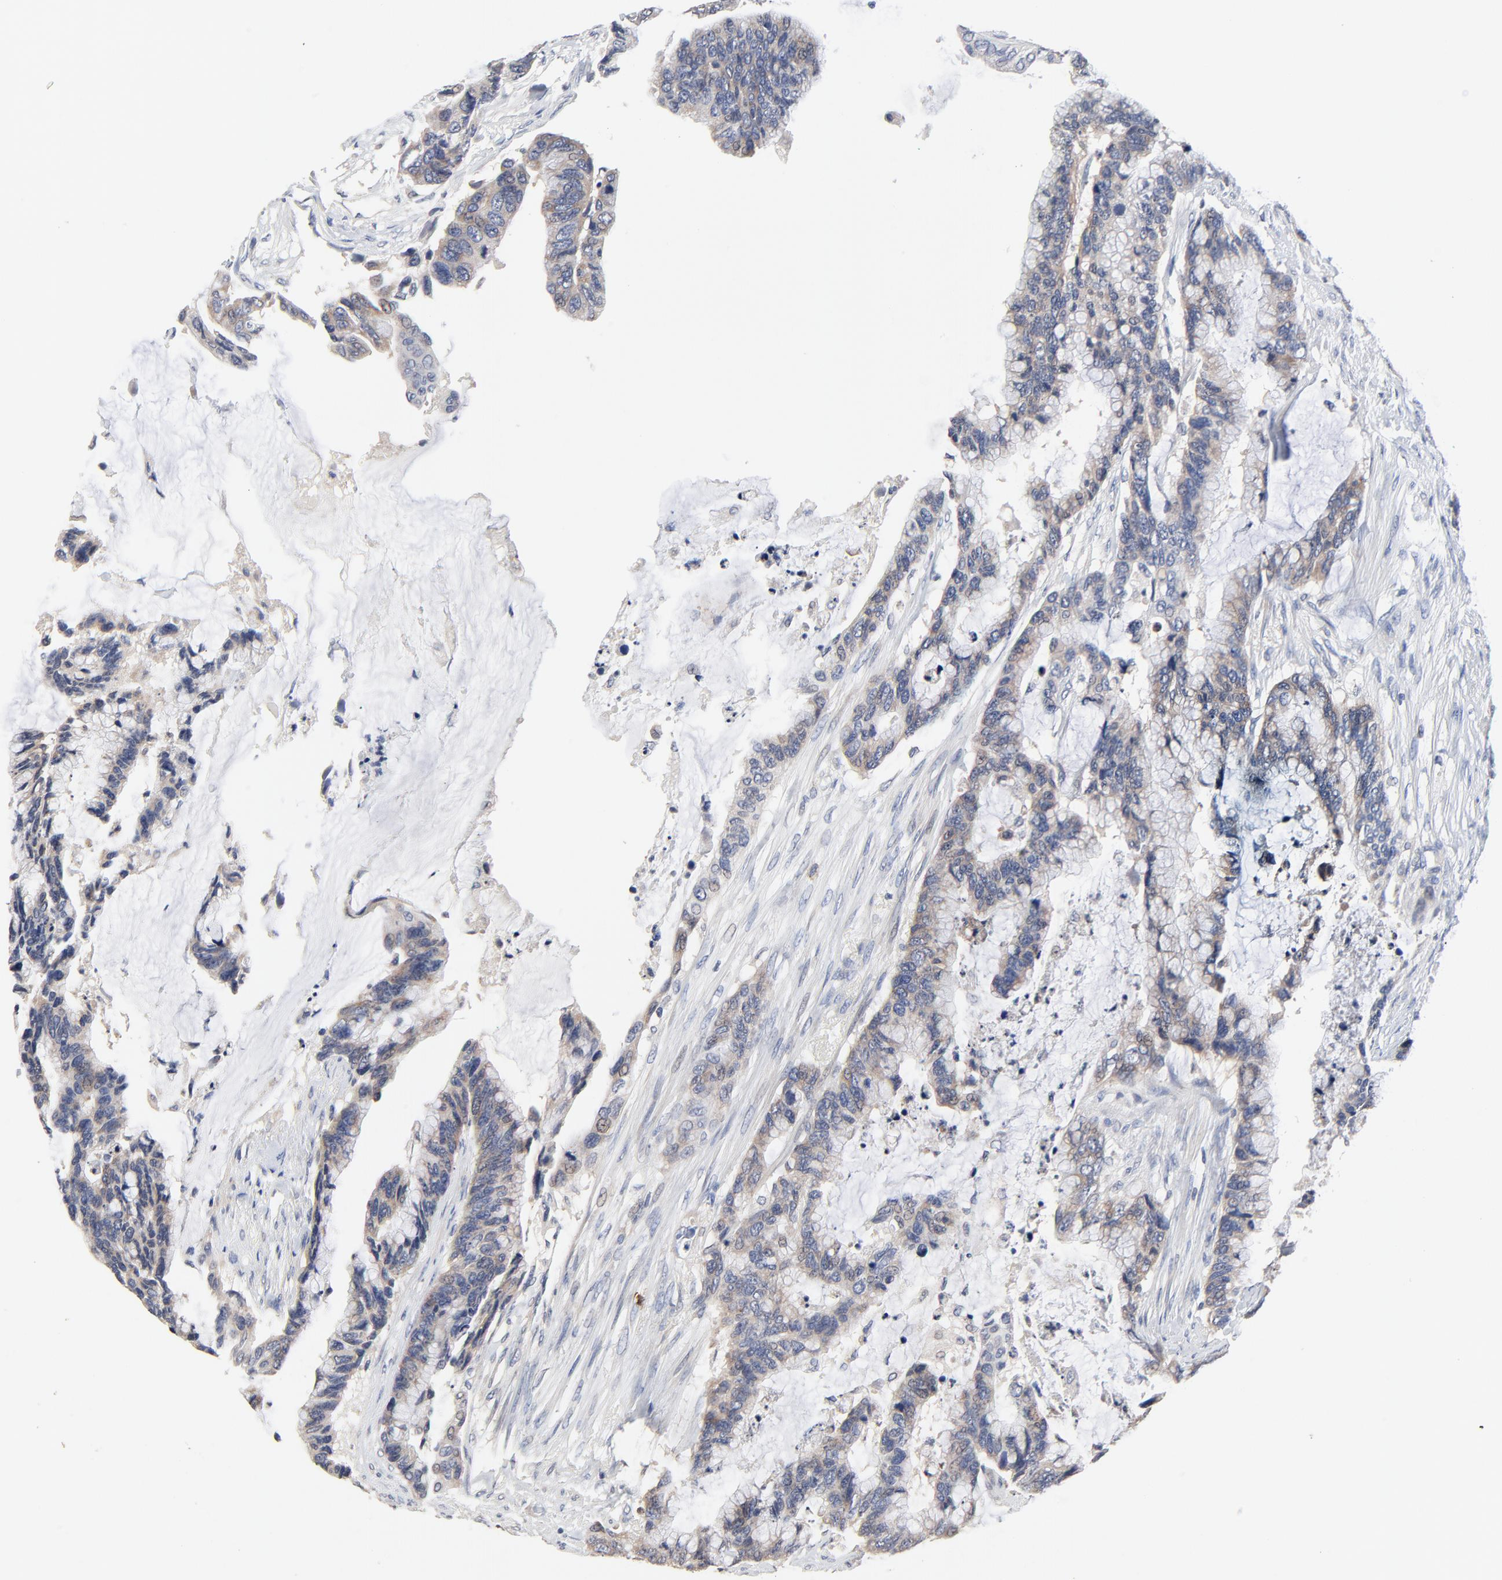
{"staining": {"intensity": "weak", "quantity": ">75%", "location": "cytoplasmic/membranous"}, "tissue": "colorectal cancer", "cell_type": "Tumor cells", "image_type": "cancer", "snomed": [{"axis": "morphology", "description": "Adenocarcinoma, NOS"}, {"axis": "topography", "description": "Rectum"}], "caption": "Human colorectal cancer (adenocarcinoma) stained with a brown dye reveals weak cytoplasmic/membranous positive expression in about >75% of tumor cells.", "gene": "FBXL5", "patient": {"sex": "female", "age": 59}}